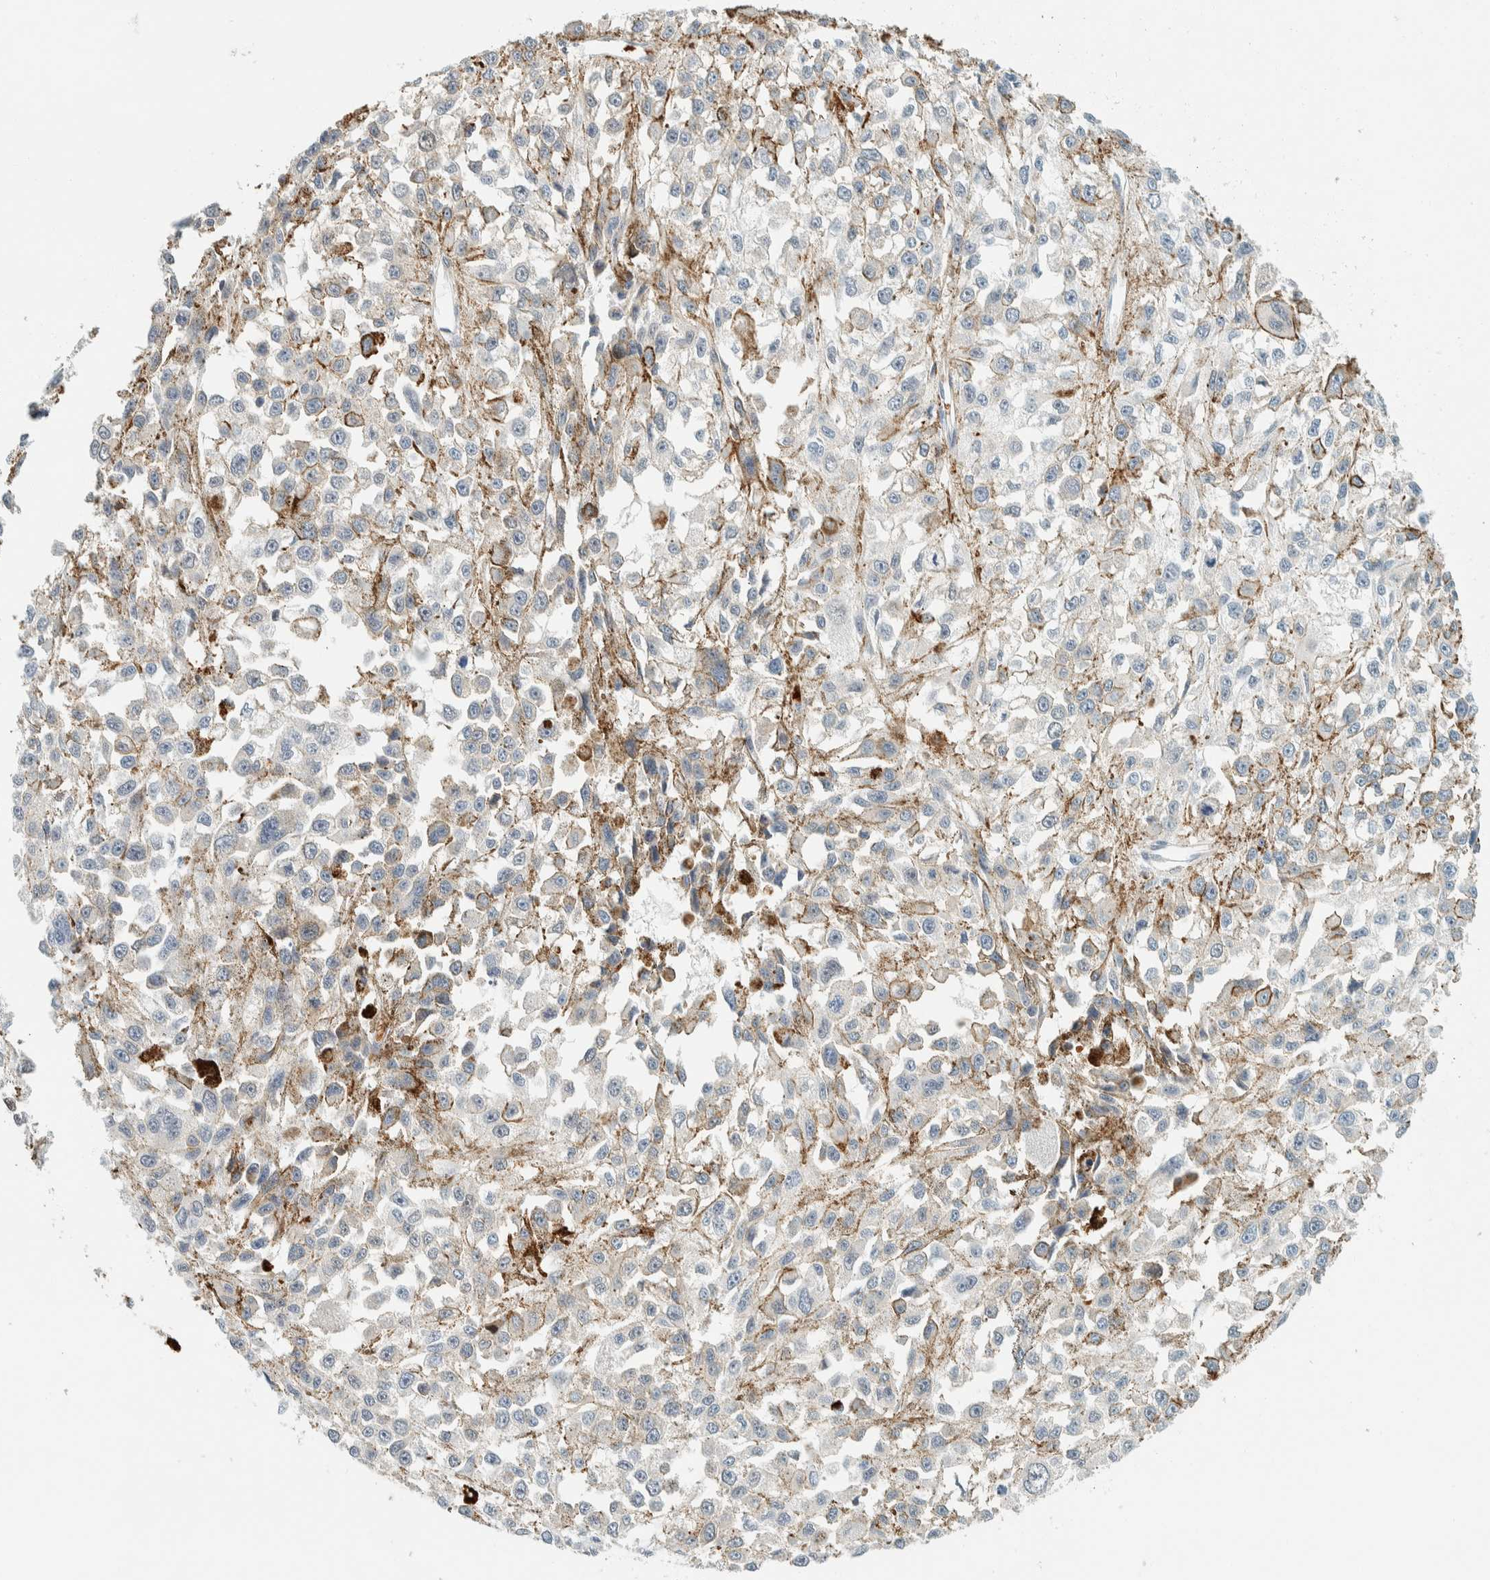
{"staining": {"intensity": "negative", "quantity": "none", "location": "none"}, "tissue": "melanoma", "cell_type": "Tumor cells", "image_type": "cancer", "snomed": [{"axis": "morphology", "description": "Malignant melanoma, Metastatic site"}, {"axis": "topography", "description": "Lymph node"}], "caption": "High power microscopy photomicrograph of an immunohistochemistry histopathology image of malignant melanoma (metastatic site), revealing no significant staining in tumor cells.", "gene": "TSTD2", "patient": {"sex": "male", "age": 59}}